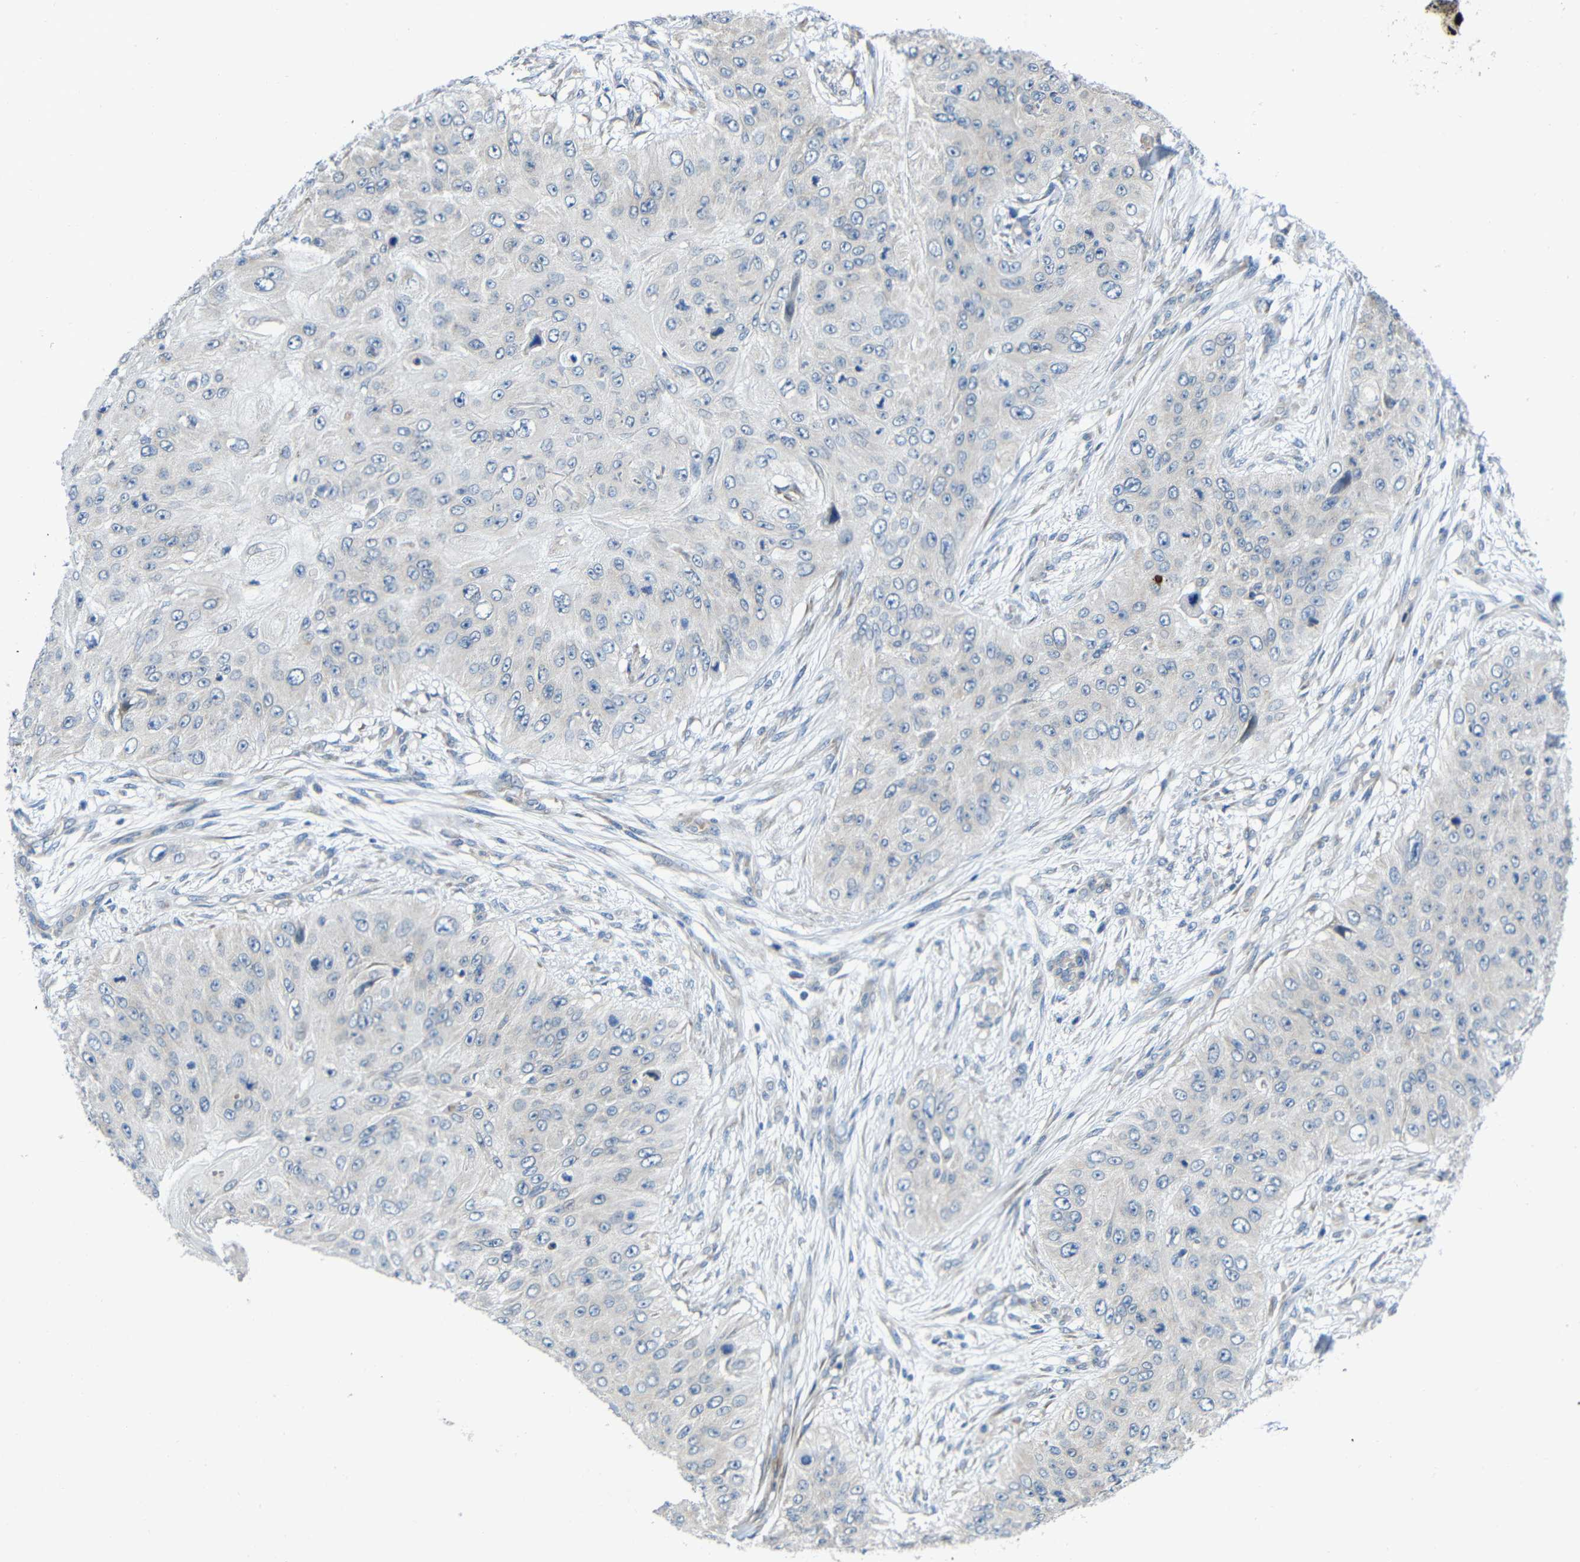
{"staining": {"intensity": "negative", "quantity": "none", "location": "none"}, "tissue": "skin cancer", "cell_type": "Tumor cells", "image_type": "cancer", "snomed": [{"axis": "morphology", "description": "Squamous cell carcinoma, NOS"}, {"axis": "topography", "description": "Skin"}], "caption": "This histopathology image is of skin squamous cell carcinoma stained with IHC to label a protein in brown with the nuclei are counter-stained blue. There is no positivity in tumor cells. The staining was performed using DAB (3,3'-diaminobenzidine) to visualize the protein expression in brown, while the nuclei were stained in blue with hematoxylin (Magnification: 20x).", "gene": "TMEM25", "patient": {"sex": "female", "age": 80}}